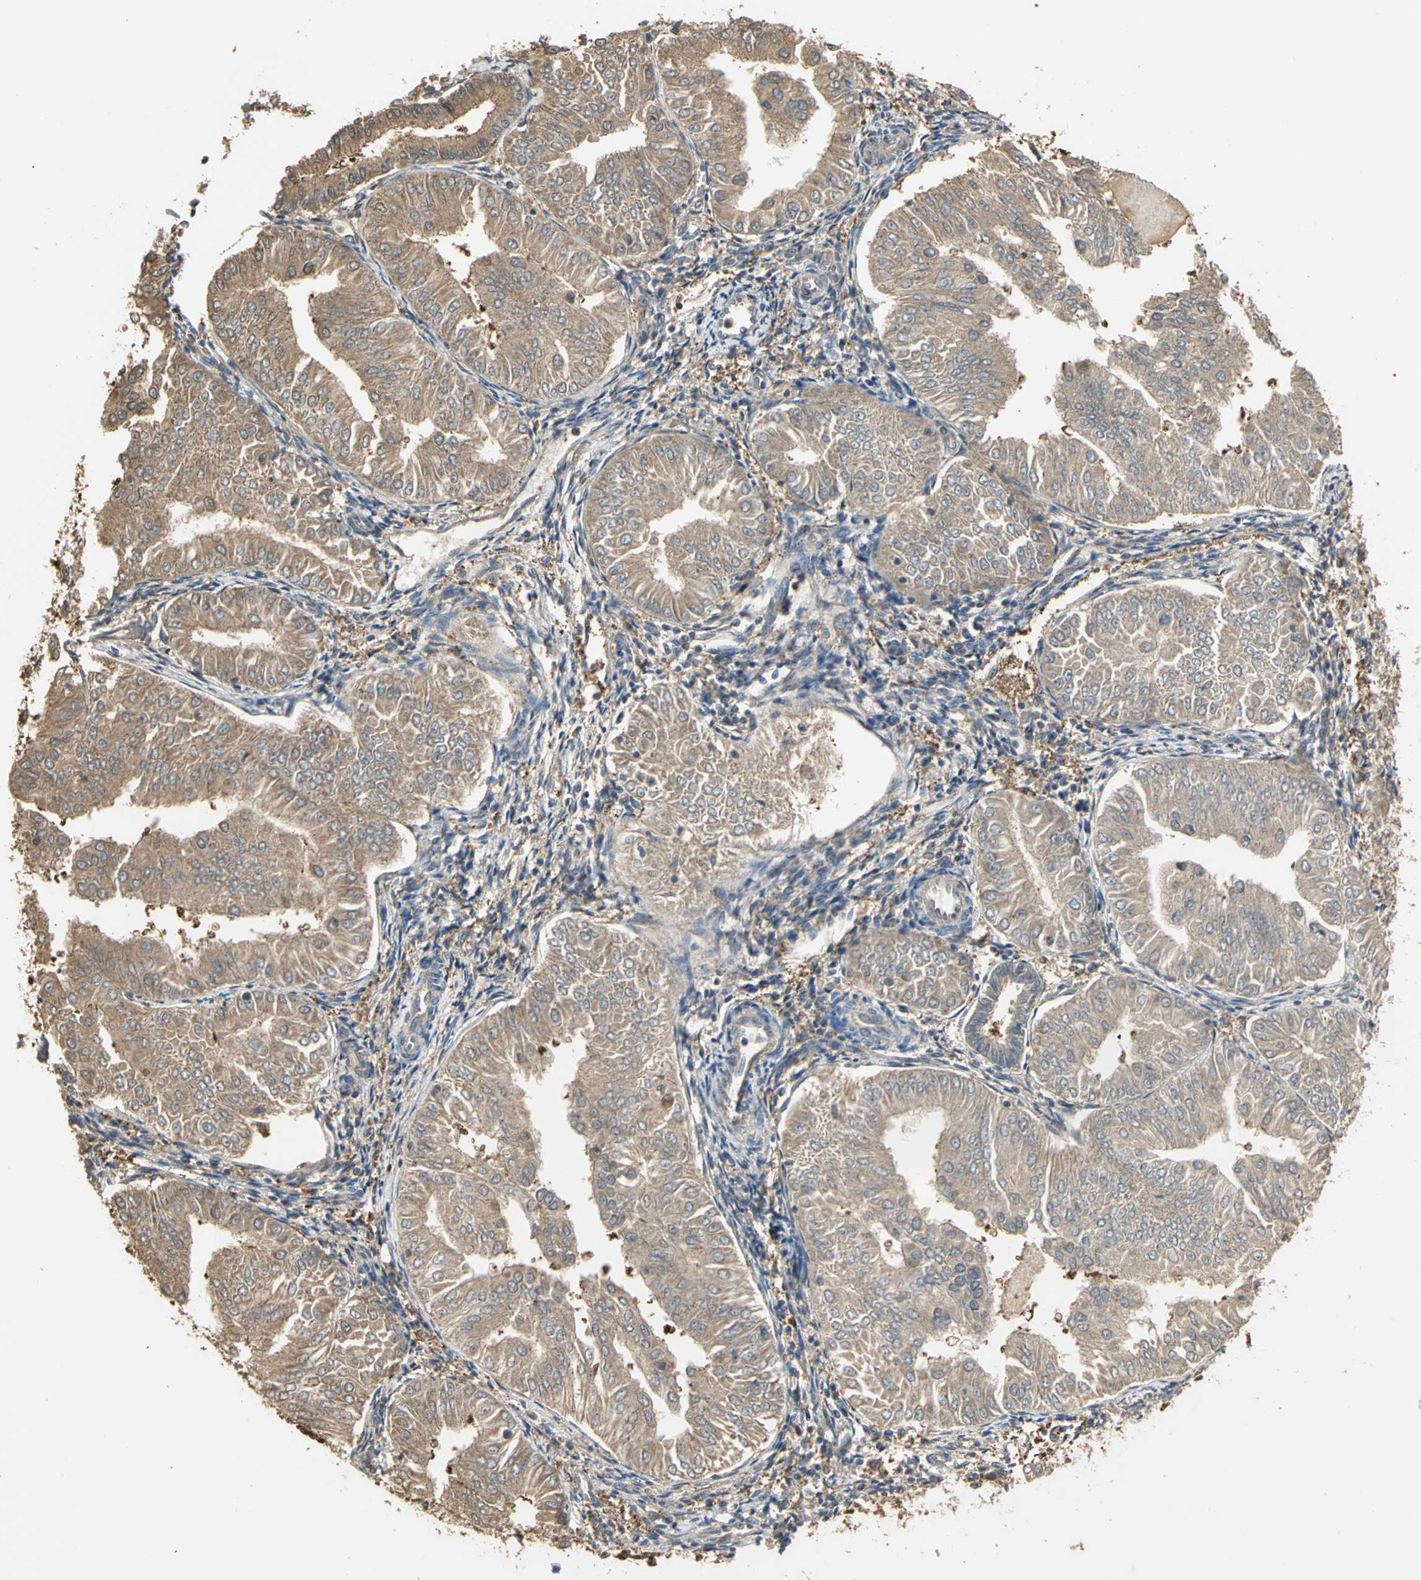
{"staining": {"intensity": "moderate", "quantity": ">75%", "location": "cytoplasmic/membranous"}, "tissue": "endometrial cancer", "cell_type": "Tumor cells", "image_type": "cancer", "snomed": [{"axis": "morphology", "description": "Adenocarcinoma, NOS"}, {"axis": "topography", "description": "Endometrium"}], "caption": "Human endometrial cancer stained for a protein (brown) reveals moderate cytoplasmic/membranous positive staining in about >75% of tumor cells.", "gene": "PARK7", "patient": {"sex": "female", "age": 53}}